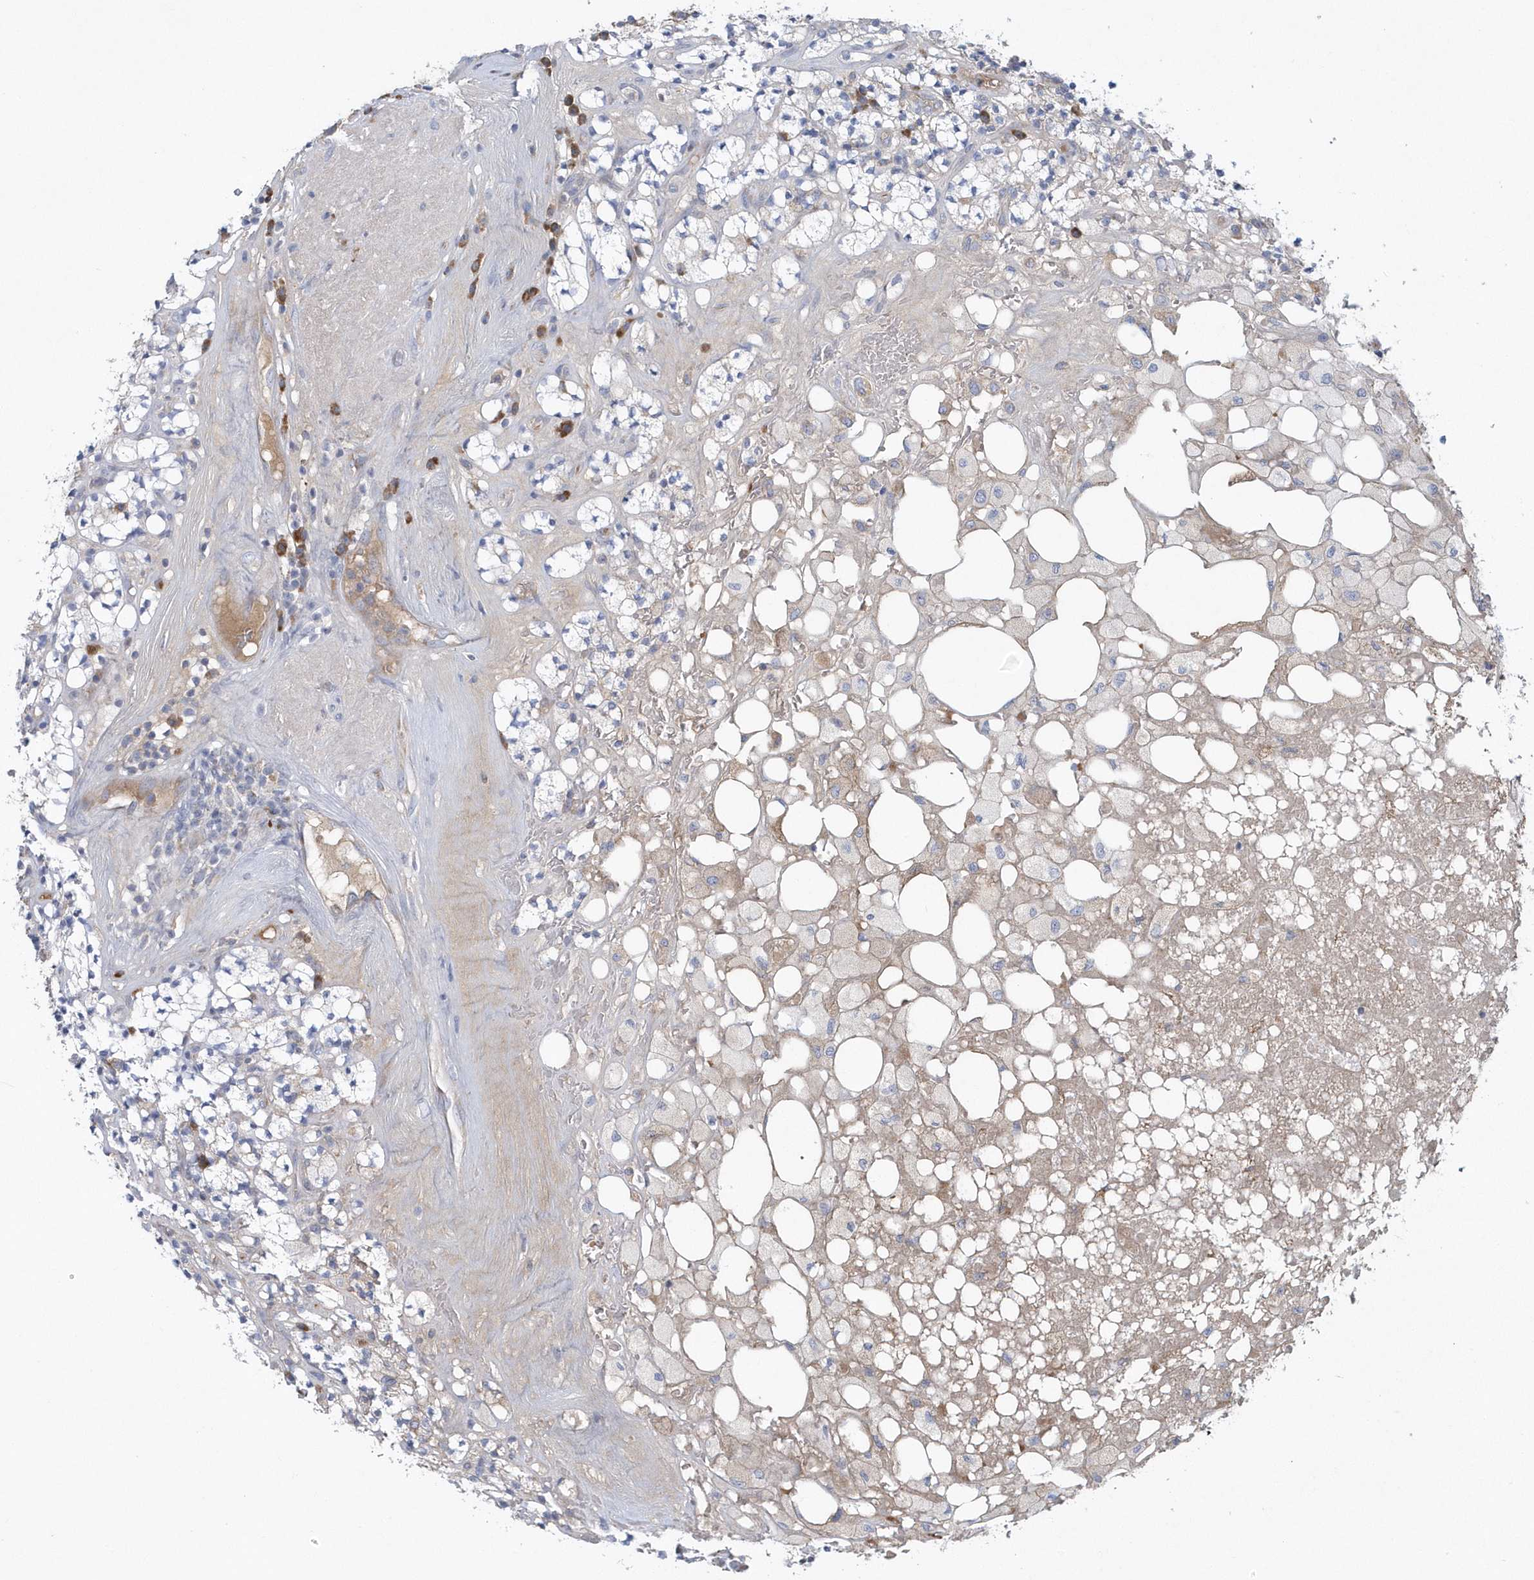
{"staining": {"intensity": "weak", "quantity": "<25%", "location": "cytoplasmic/membranous"}, "tissue": "renal cancer", "cell_type": "Tumor cells", "image_type": "cancer", "snomed": [{"axis": "morphology", "description": "Adenocarcinoma, NOS"}, {"axis": "topography", "description": "Kidney"}], "caption": "Immunohistochemistry (IHC) of renal adenocarcinoma shows no staining in tumor cells.", "gene": "SPATA18", "patient": {"sex": "male", "age": 77}}